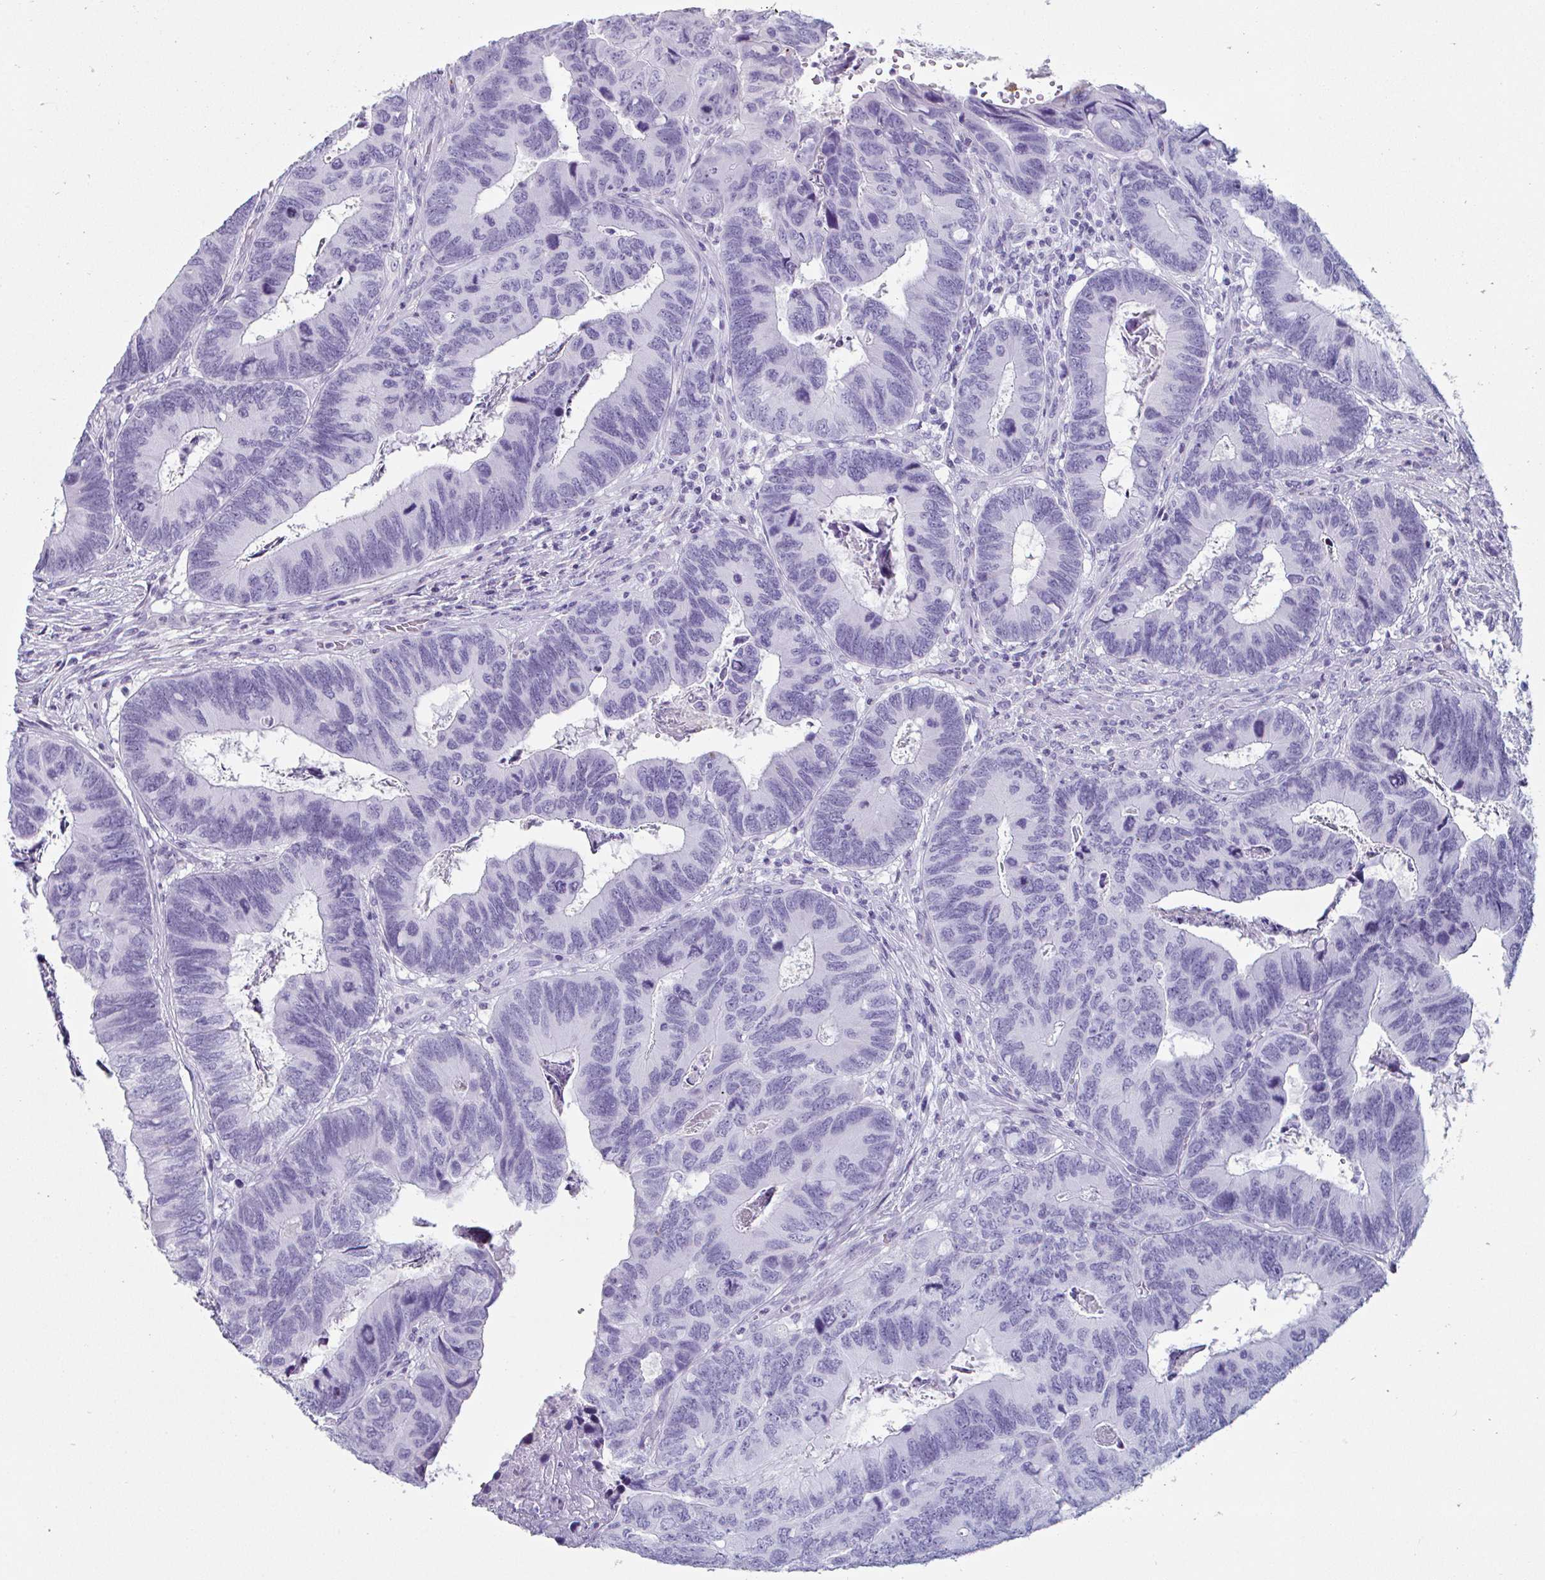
{"staining": {"intensity": "negative", "quantity": "none", "location": "none"}, "tissue": "colorectal cancer", "cell_type": "Tumor cells", "image_type": "cancer", "snomed": [{"axis": "morphology", "description": "Adenocarcinoma, NOS"}, {"axis": "topography", "description": "Colon"}], "caption": "Immunohistochemistry (IHC) of human colorectal cancer (adenocarcinoma) exhibits no expression in tumor cells.", "gene": "CREG2", "patient": {"sex": "female", "age": 67}}